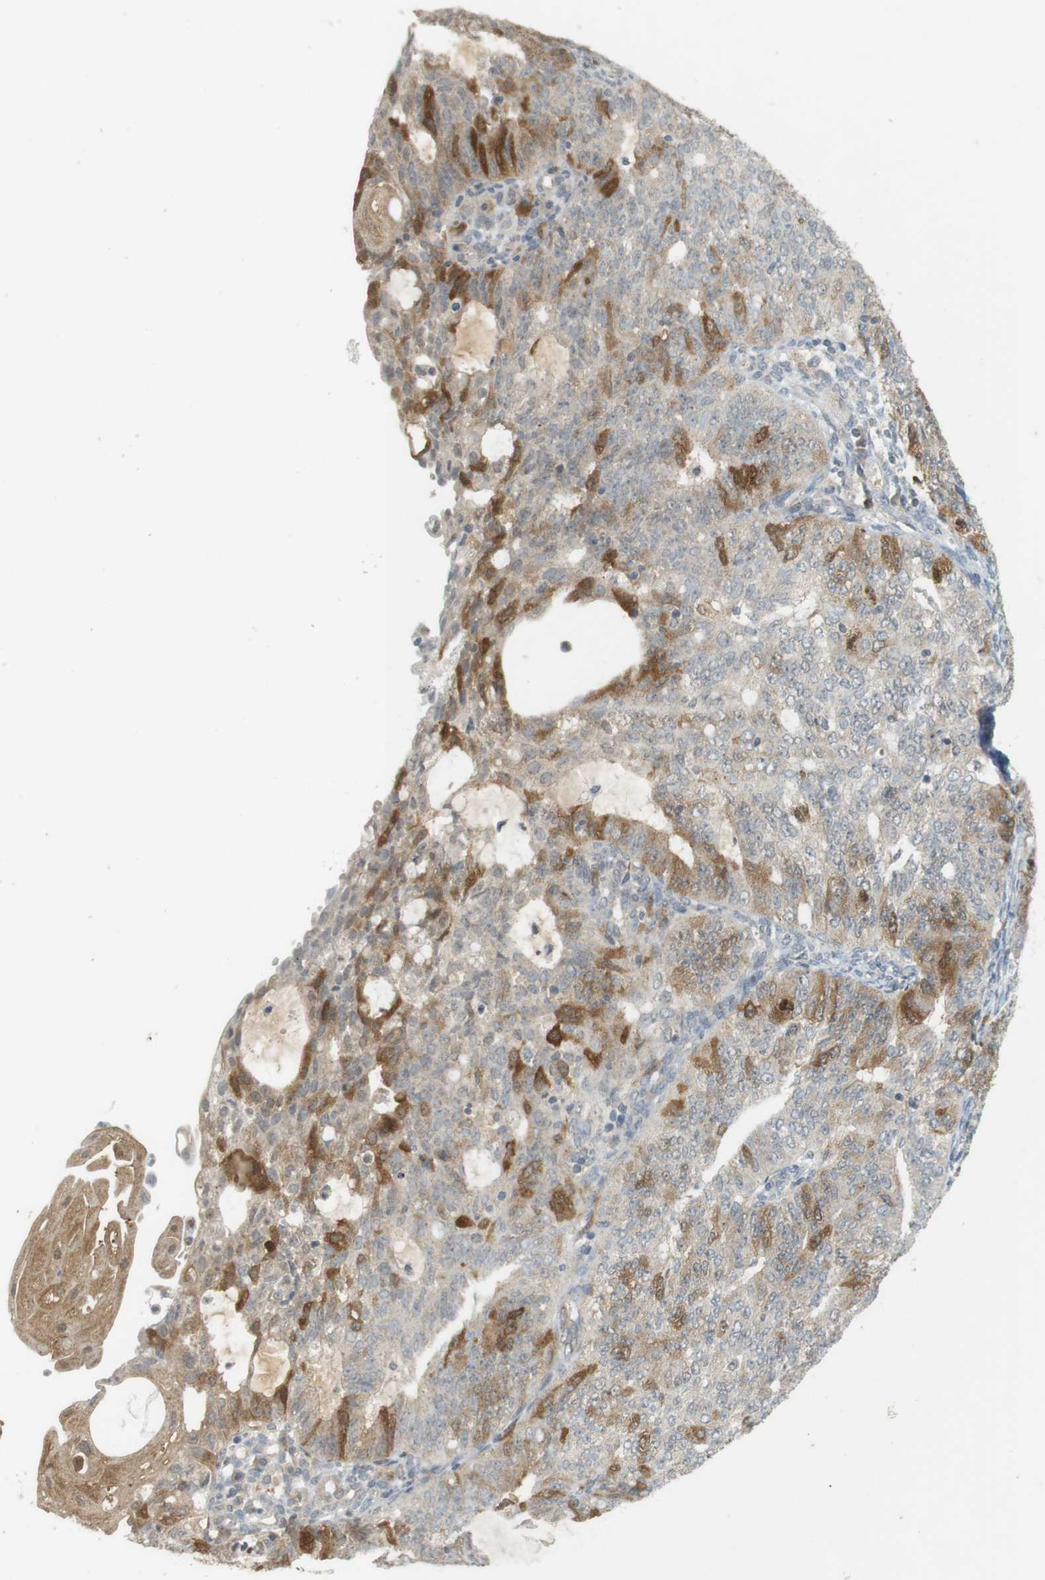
{"staining": {"intensity": "moderate", "quantity": "<25%", "location": "cytoplasmic/membranous"}, "tissue": "endometrial cancer", "cell_type": "Tumor cells", "image_type": "cancer", "snomed": [{"axis": "morphology", "description": "Adenocarcinoma, NOS"}, {"axis": "topography", "description": "Endometrium"}], "caption": "Endometrial adenocarcinoma stained with a brown dye reveals moderate cytoplasmic/membranous positive staining in about <25% of tumor cells.", "gene": "TTK", "patient": {"sex": "female", "age": 32}}